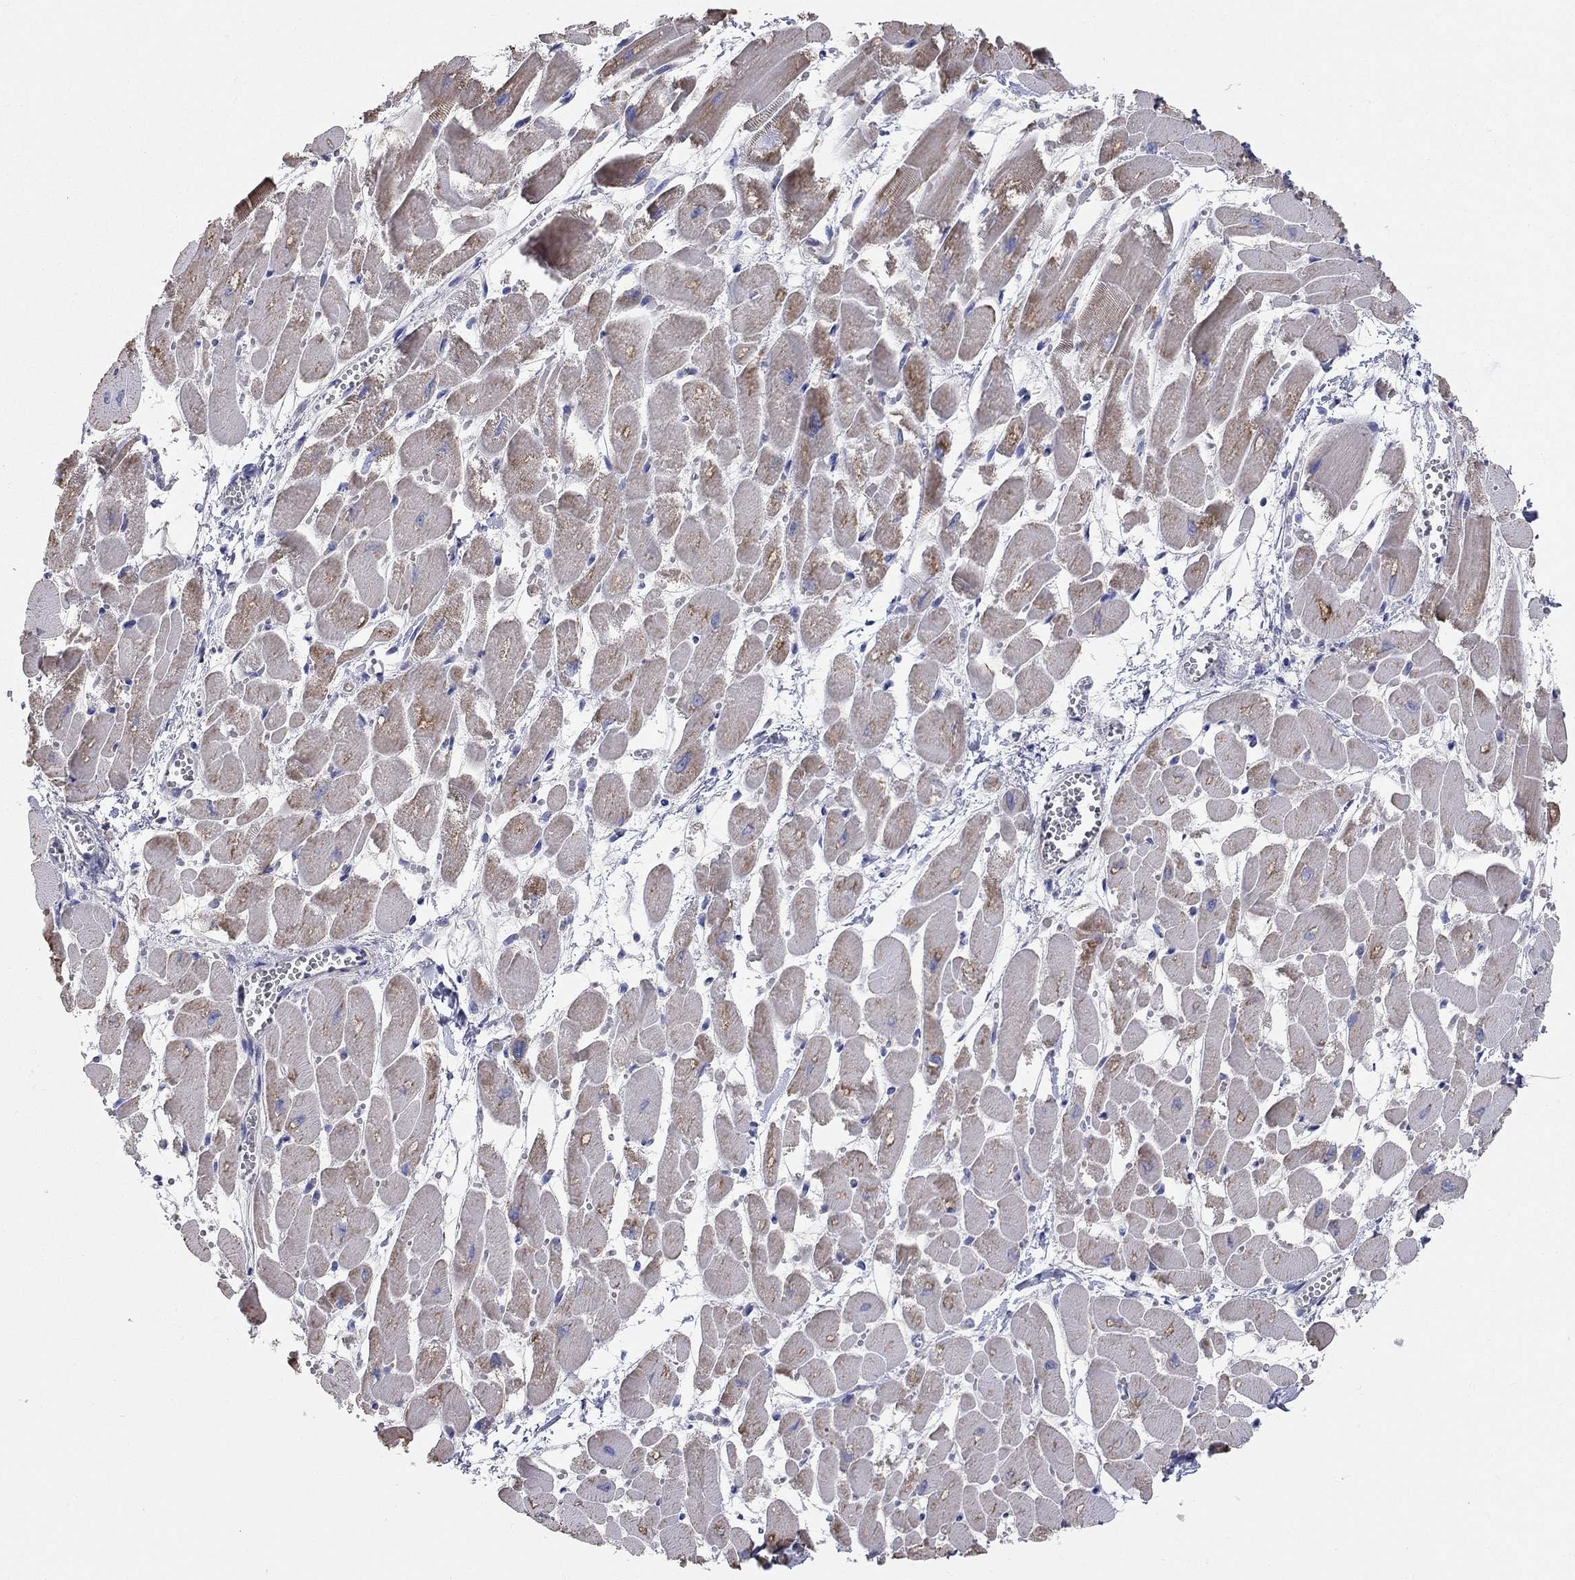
{"staining": {"intensity": "strong", "quantity": "25%-75%", "location": "cytoplasmic/membranous"}, "tissue": "heart muscle", "cell_type": "Cardiomyocytes", "image_type": "normal", "snomed": [{"axis": "morphology", "description": "Normal tissue, NOS"}, {"axis": "topography", "description": "Heart"}], "caption": "Approximately 25%-75% of cardiomyocytes in unremarkable heart muscle demonstrate strong cytoplasmic/membranous protein positivity as visualized by brown immunohistochemical staining.", "gene": "CFAP161", "patient": {"sex": "female", "age": 52}}